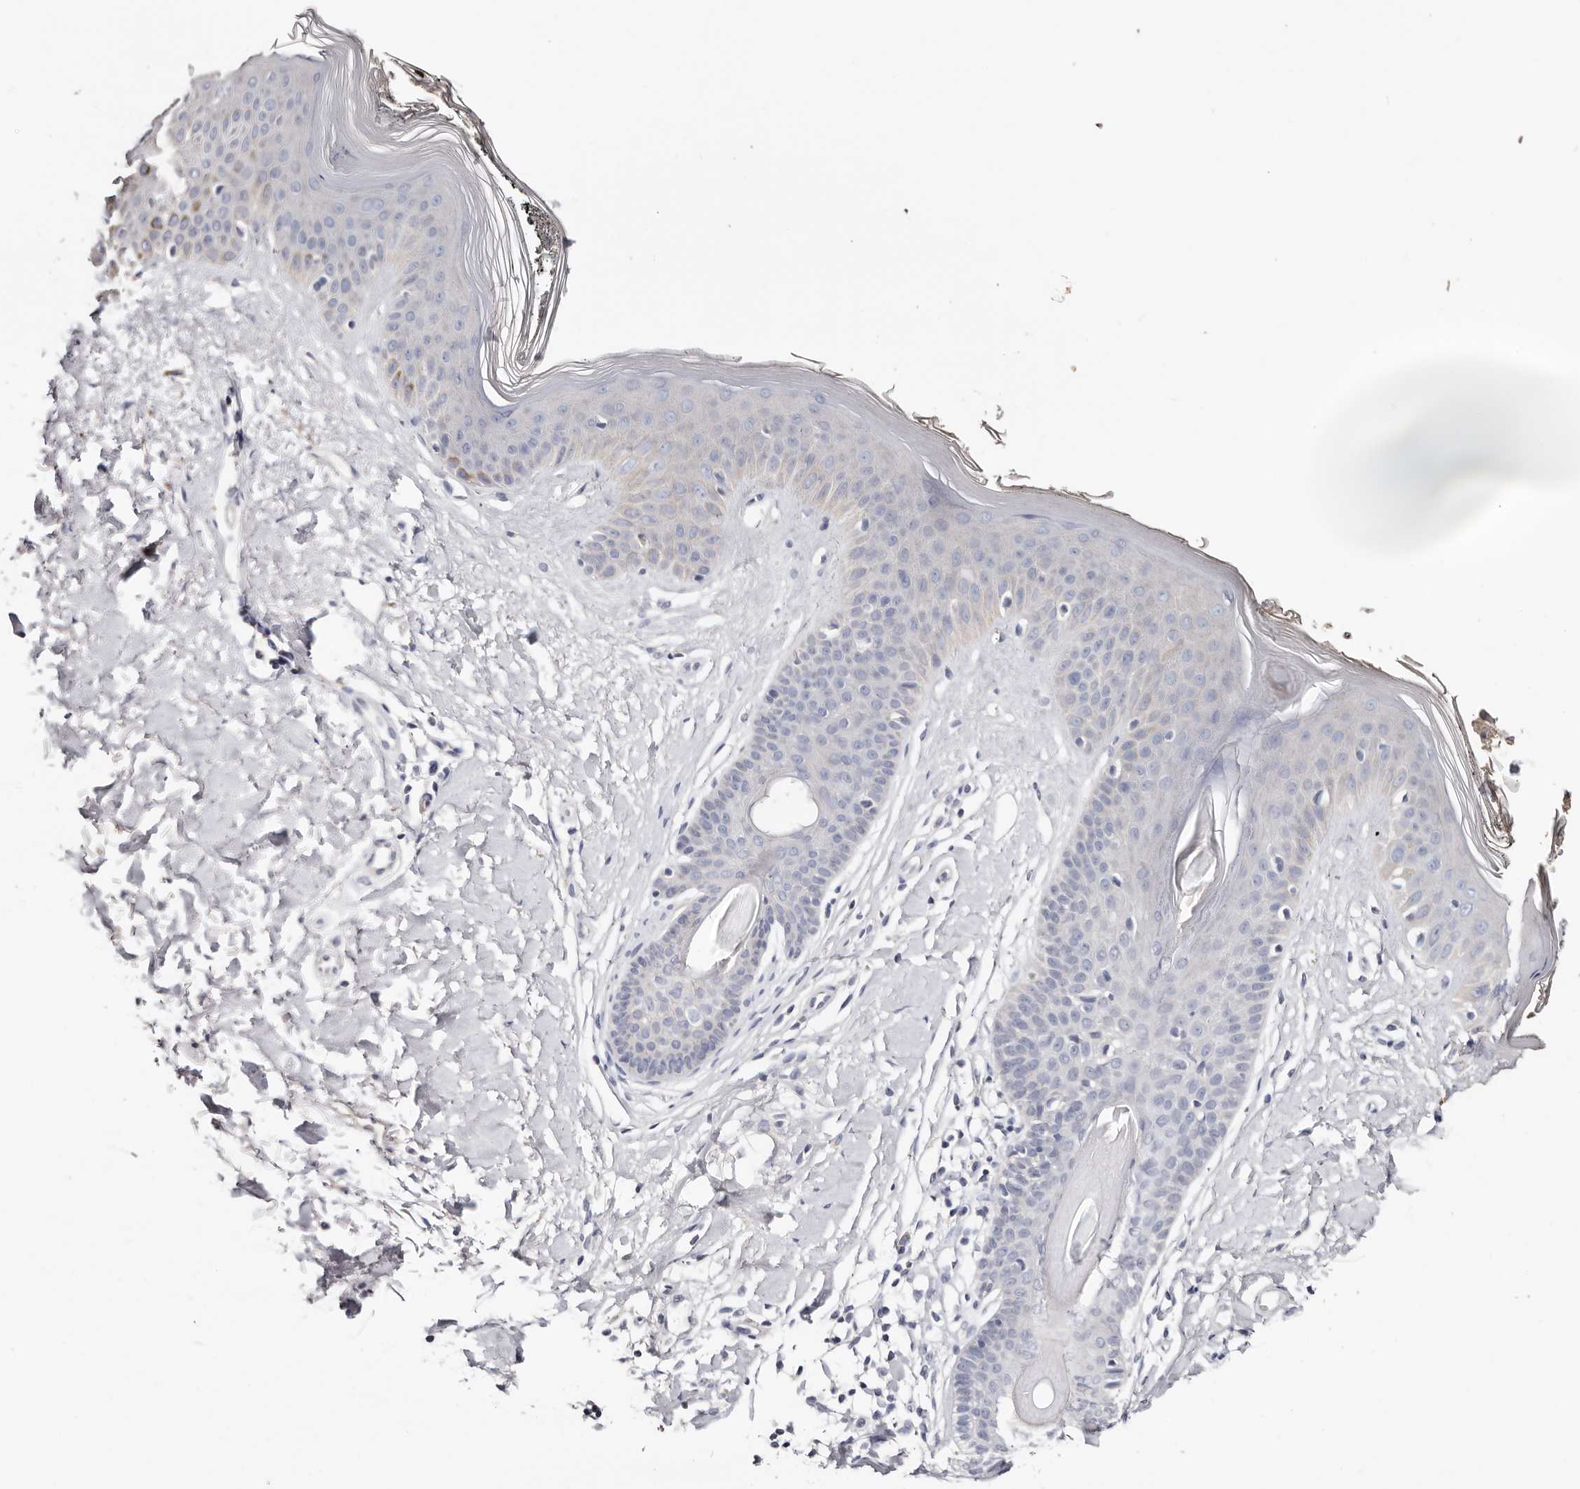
{"staining": {"intensity": "negative", "quantity": "none", "location": "none"}, "tissue": "skin", "cell_type": "Fibroblasts", "image_type": "normal", "snomed": [{"axis": "morphology", "description": "Normal tissue, NOS"}, {"axis": "topography", "description": "Skin"}], "caption": "Immunohistochemical staining of normal human skin shows no significant positivity in fibroblasts. (DAB (3,3'-diaminobenzidine) immunohistochemistry (IHC), high magnification).", "gene": "TGM2", "patient": {"sex": "female", "age": 64}}